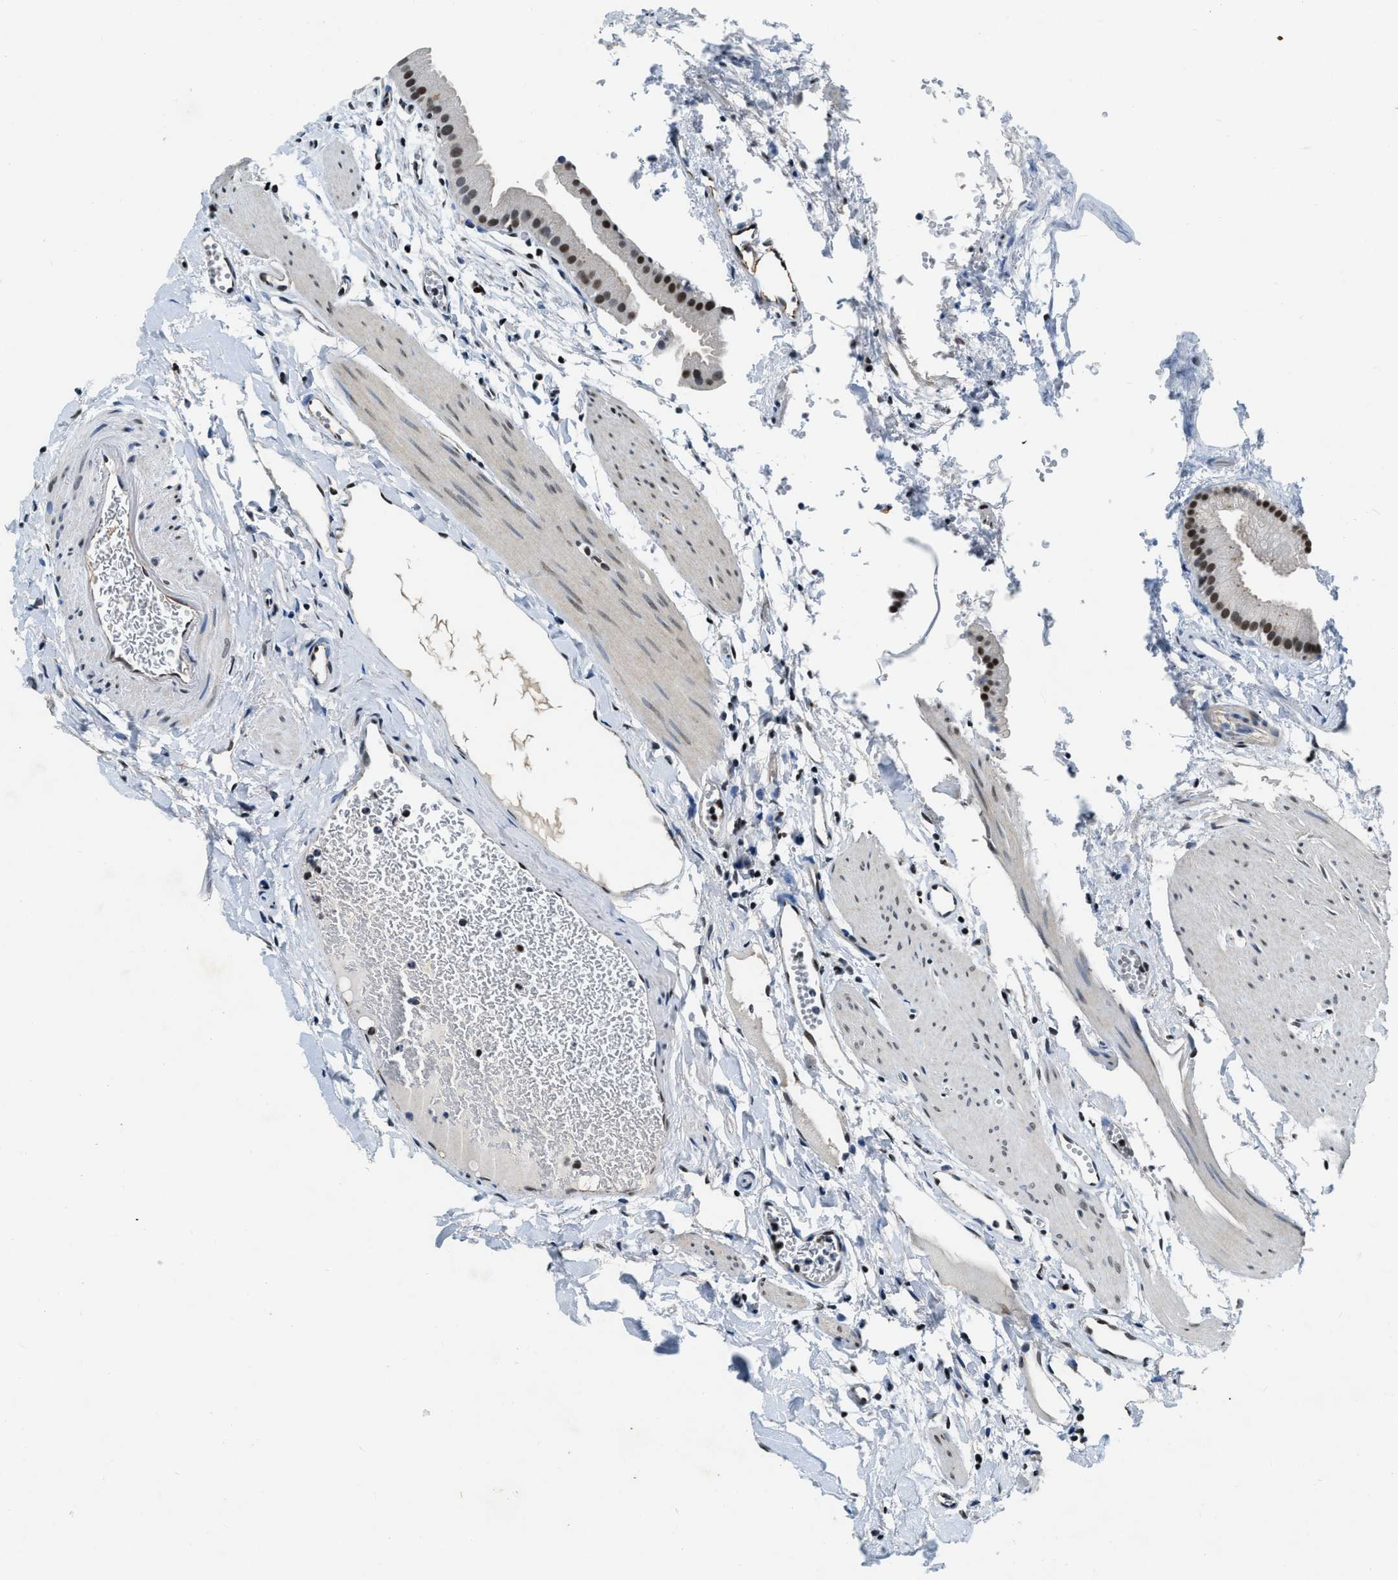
{"staining": {"intensity": "moderate", "quantity": "25%-75%", "location": "nuclear"}, "tissue": "gallbladder", "cell_type": "Glandular cells", "image_type": "normal", "snomed": [{"axis": "morphology", "description": "Normal tissue, NOS"}, {"axis": "topography", "description": "Gallbladder"}], "caption": "Protein staining reveals moderate nuclear staining in about 25%-75% of glandular cells in normal gallbladder.", "gene": "CCNE1", "patient": {"sex": "female", "age": 64}}